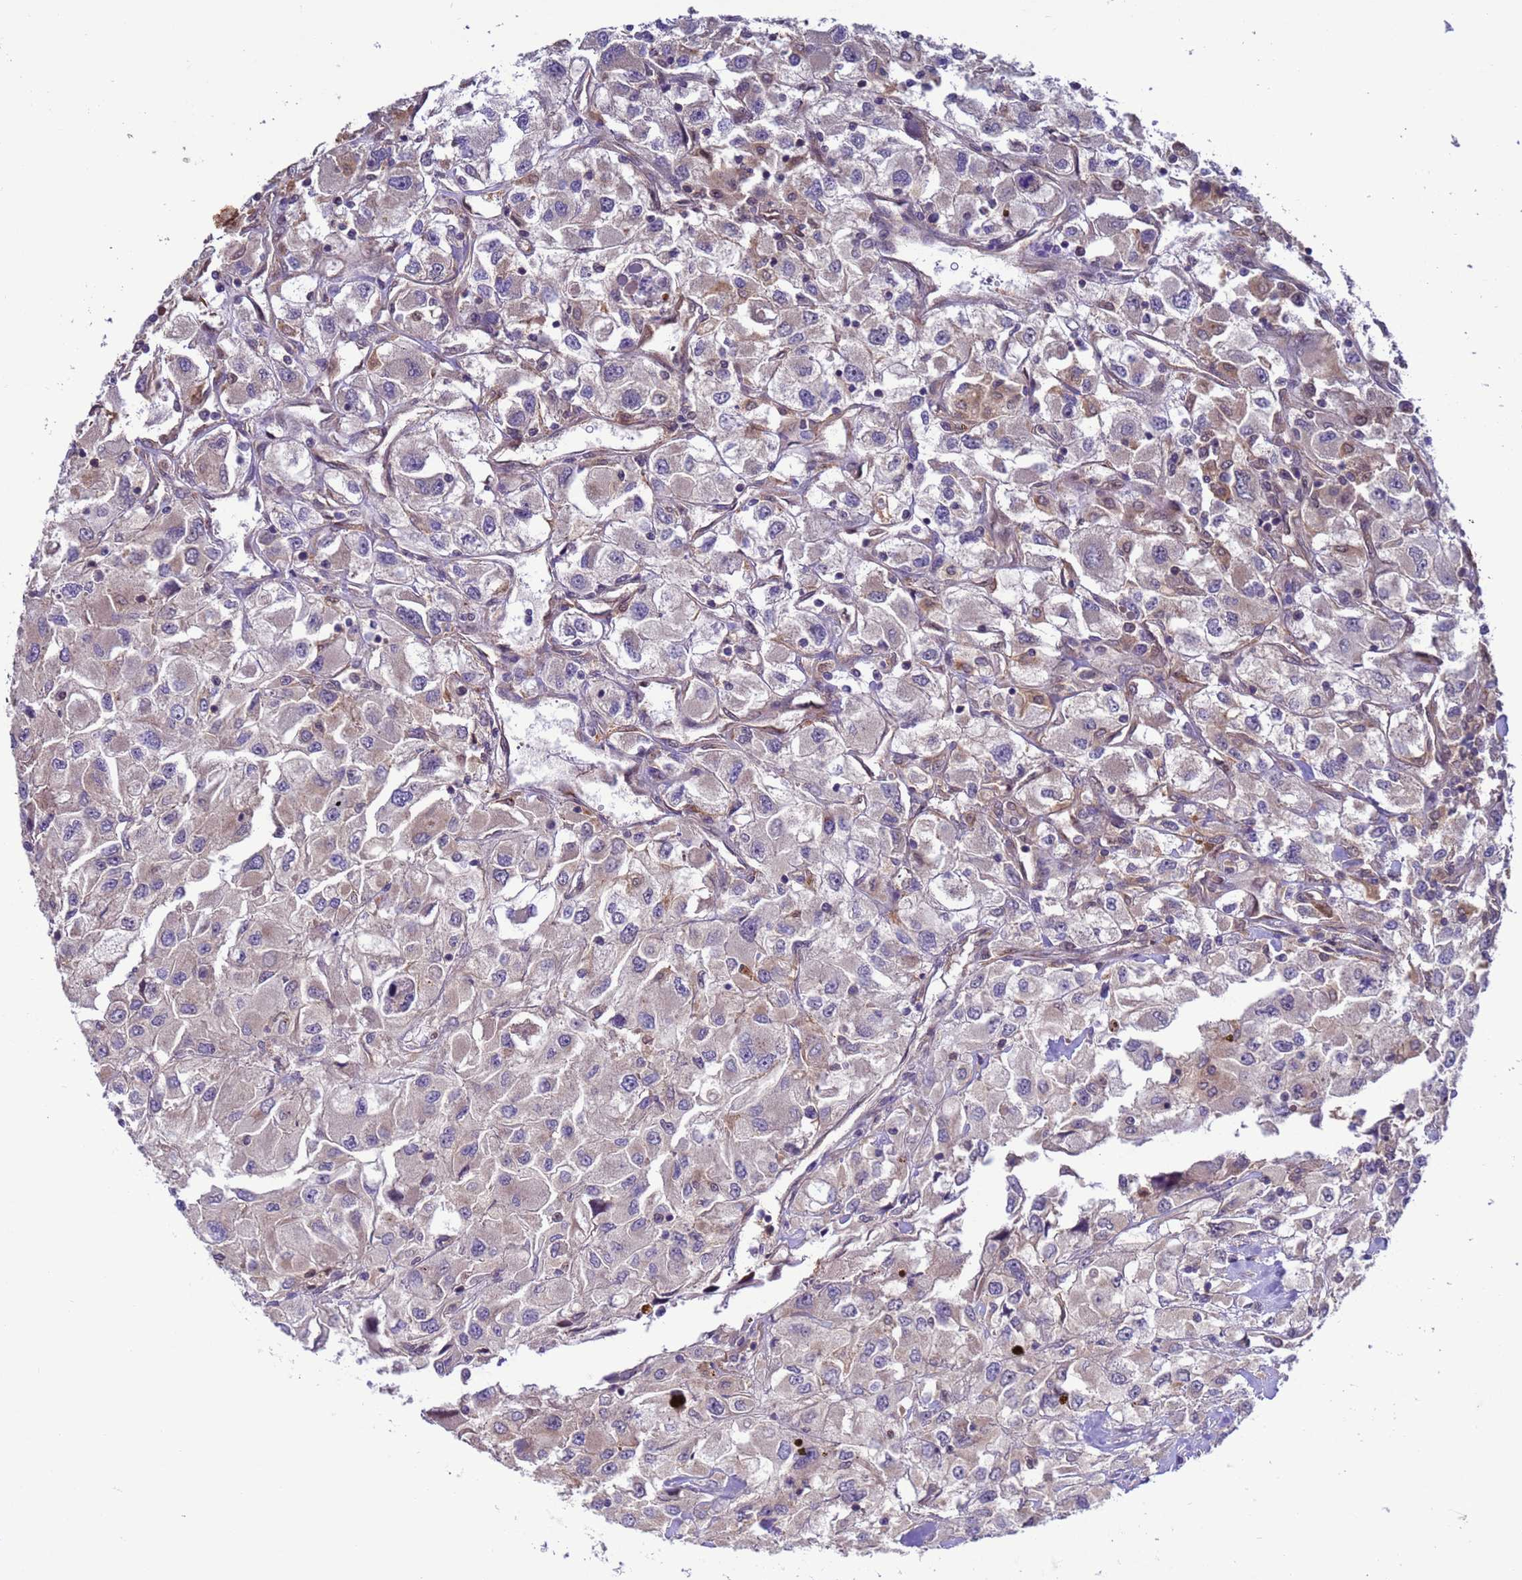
{"staining": {"intensity": "negative", "quantity": "none", "location": "none"}, "tissue": "renal cancer", "cell_type": "Tumor cells", "image_type": "cancer", "snomed": [{"axis": "morphology", "description": "Adenocarcinoma, NOS"}, {"axis": "topography", "description": "Kidney"}], "caption": "IHC micrograph of human renal adenocarcinoma stained for a protein (brown), which displays no expression in tumor cells. (Brightfield microscopy of DAB immunohistochemistry (IHC) at high magnification).", "gene": "ZFP69B", "patient": {"sex": "female", "age": 52}}